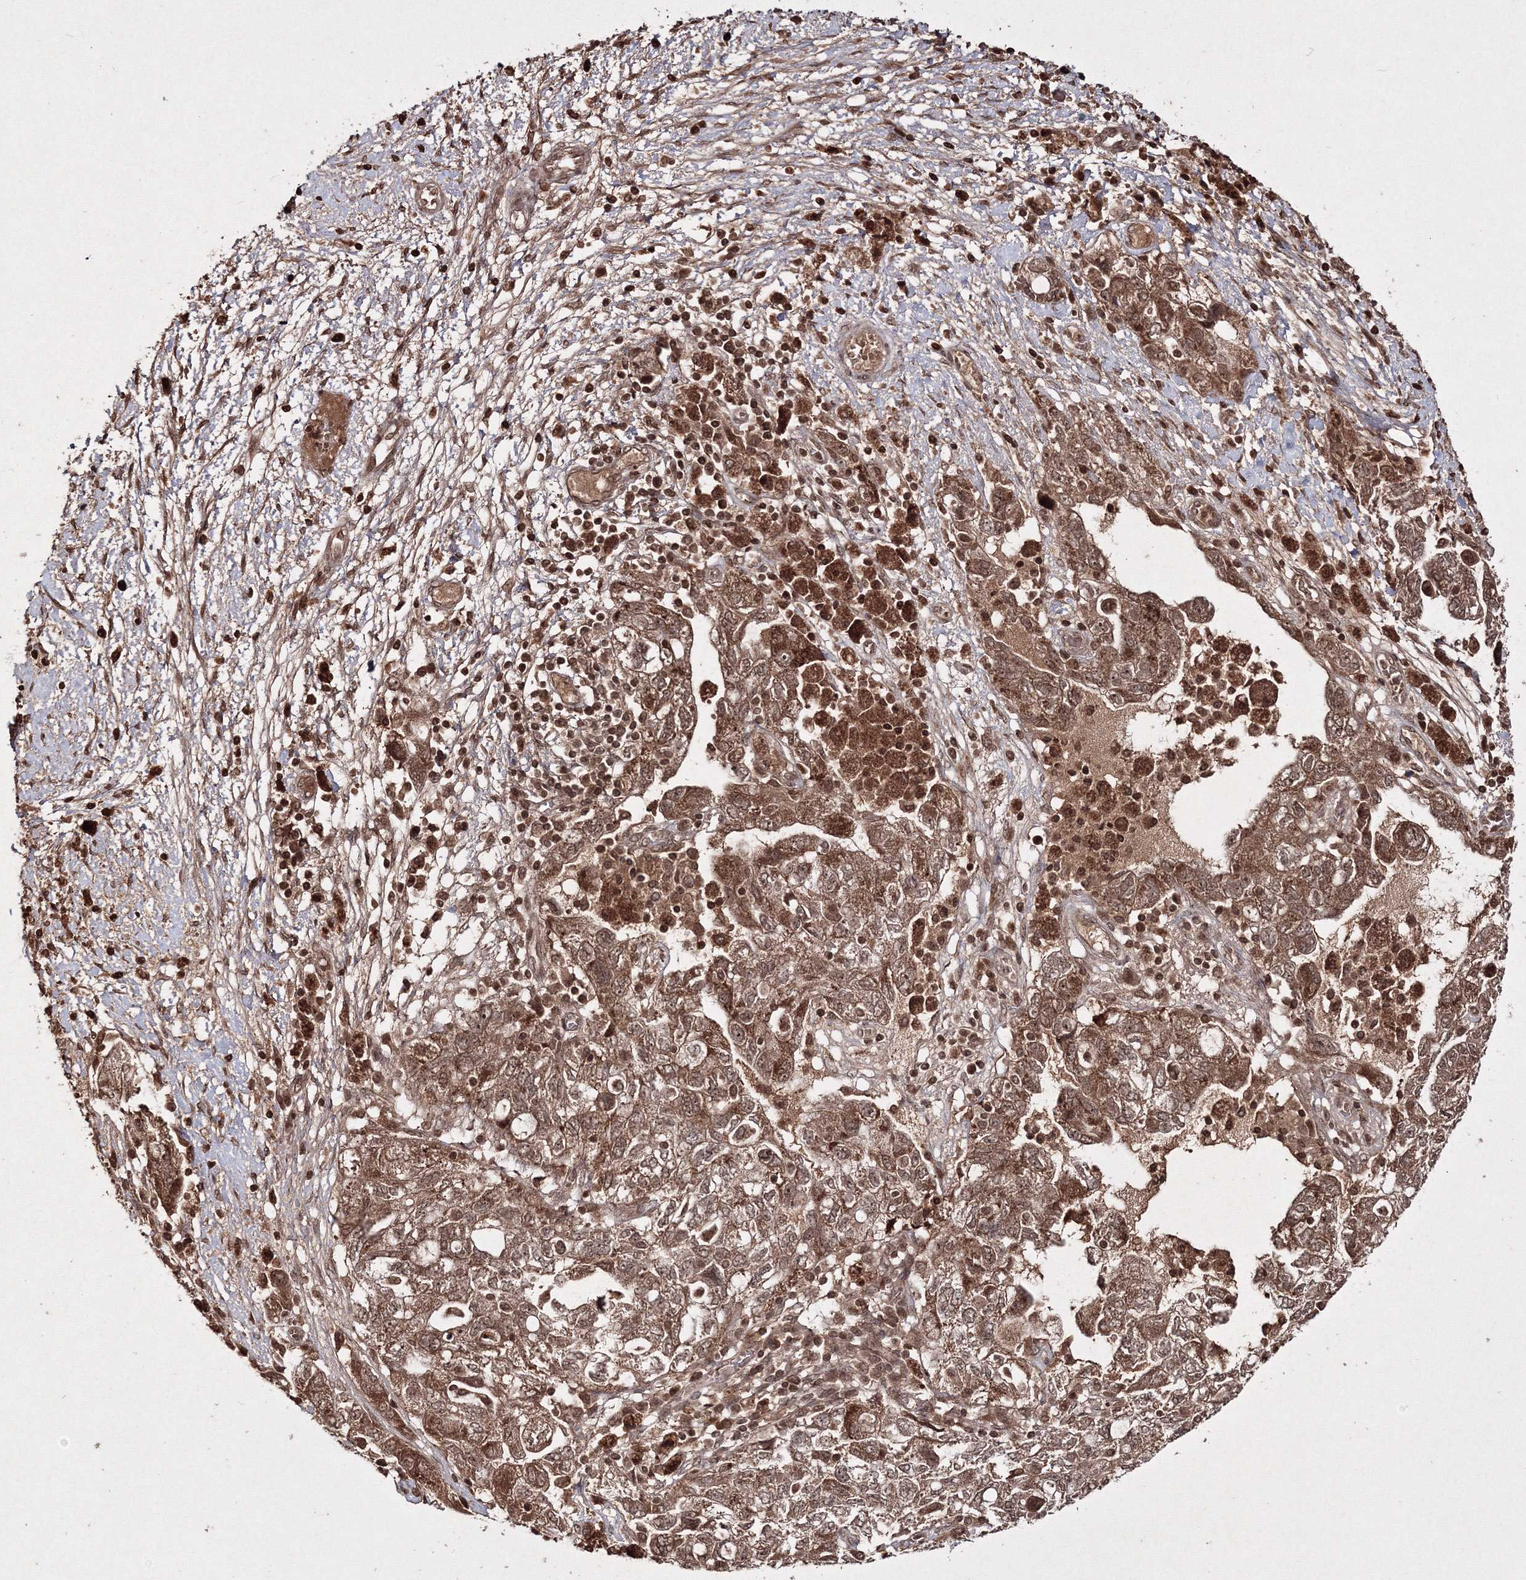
{"staining": {"intensity": "strong", "quantity": ">75%", "location": "cytoplasmic/membranous,nuclear"}, "tissue": "ovarian cancer", "cell_type": "Tumor cells", "image_type": "cancer", "snomed": [{"axis": "morphology", "description": "Carcinoma, NOS"}, {"axis": "morphology", "description": "Cystadenocarcinoma, serous, NOS"}, {"axis": "topography", "description": "Ovary"}], "caption": "There is high levels of strong cytoplasmic/membranous and nuclear positivity in tumor cells of ovarian cancer, as demonstrated by immunohistochemical staining (brown color).", "gene": "PEX13", "patient": {"sex": "female", "age": 69}}